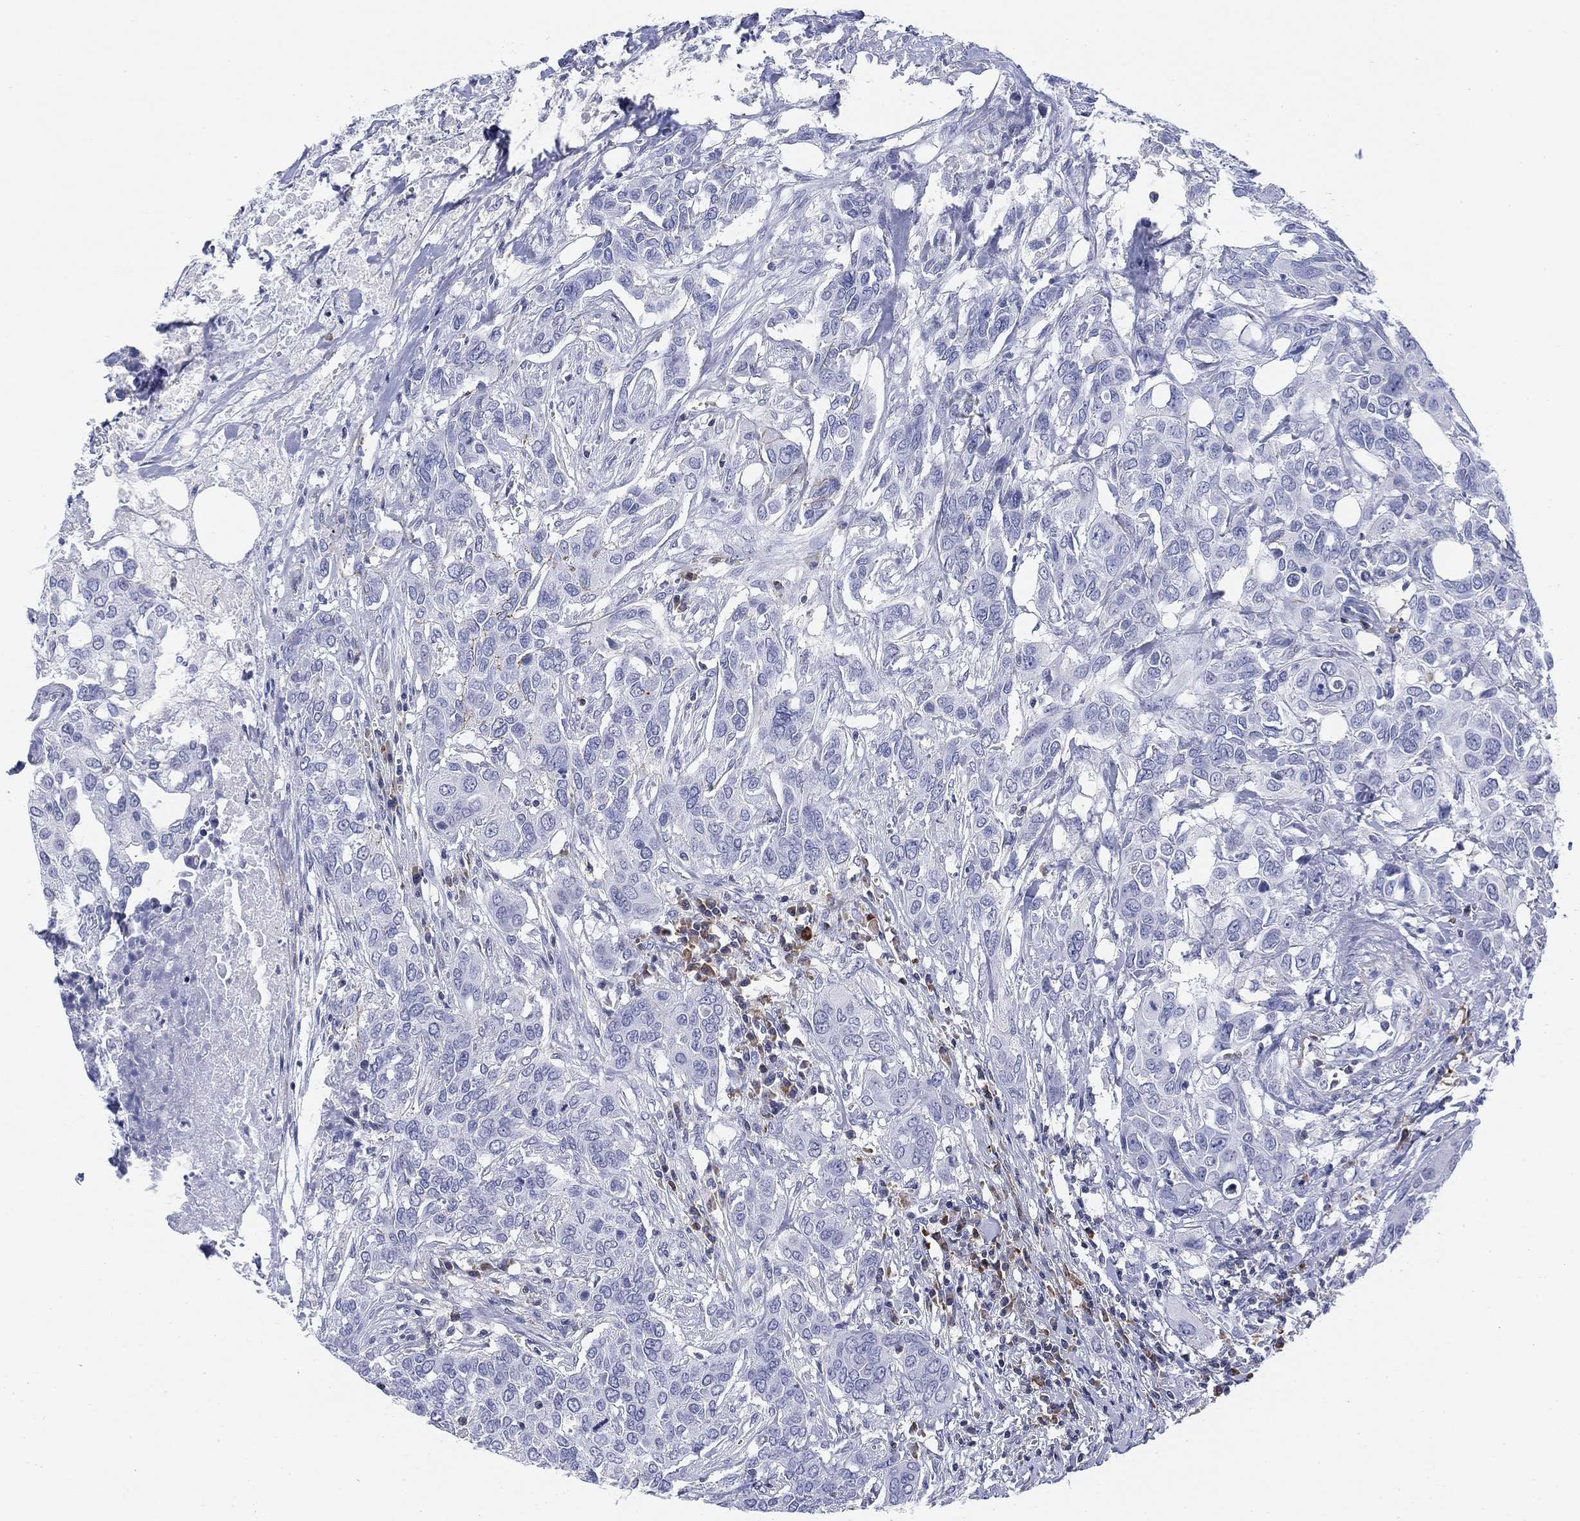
{"staining": {"intensity": "negative", "quantity": "none", "location": "none"}, "tissue": "urothelial cancer", "cell_type": "Tumor cells", "image_type": "cancer", "snomed": [{"axis": "morphology", "description": "Urothelial carcinoma, NOS"}, {"axis": "morphology", "description": "Urothelial carcinoma, High grade"}, {"axis": "topography", "description": "Urinary bladder"}], "caption": "There is no significant expression in tumor cells of urothelial cancer.", "gene": "FYB1", "patient": {"sex": "male", "age": 63}}